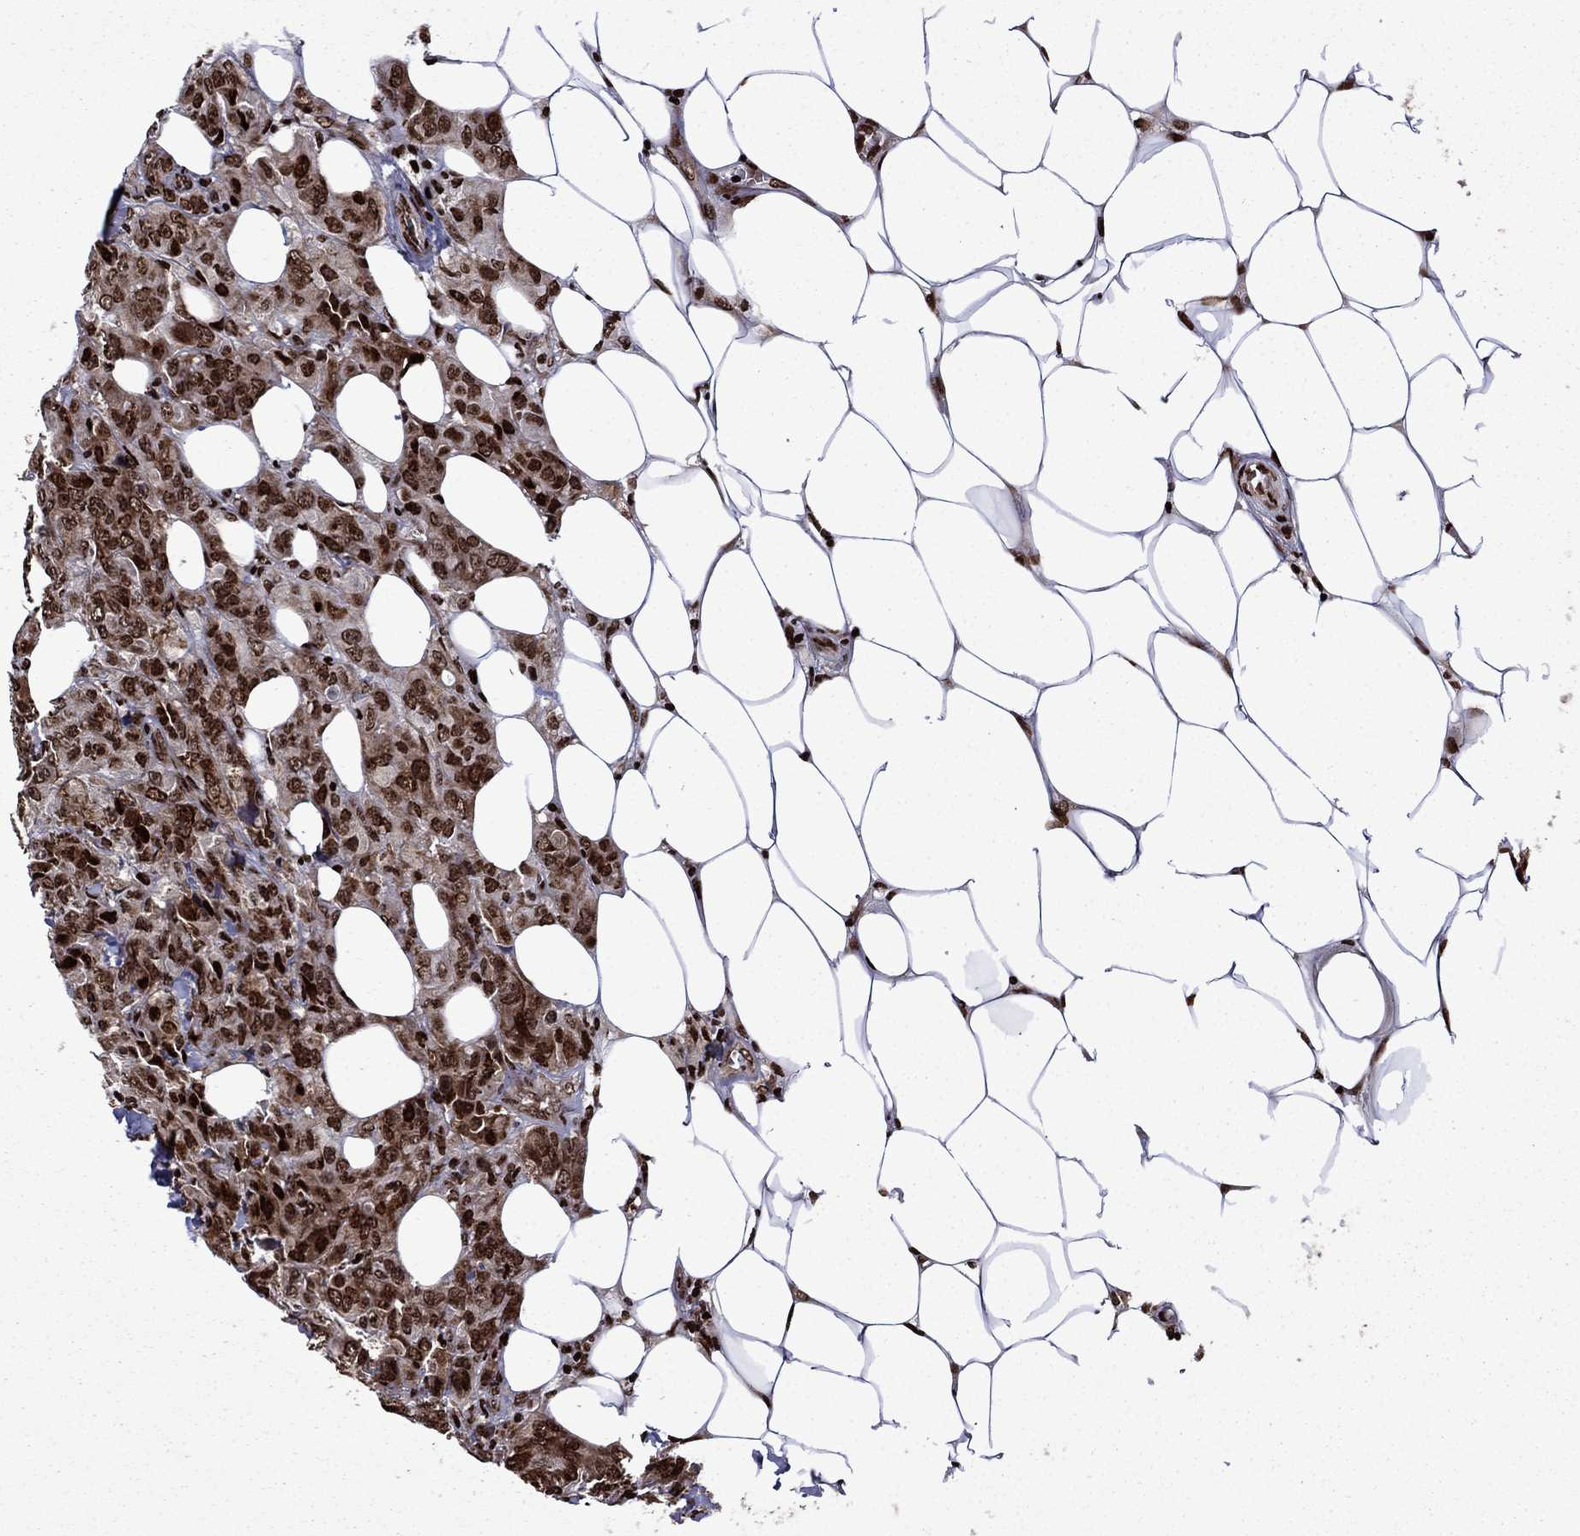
{"staining": {"intensity": "strong", "quantity": ">75%", "location": "nuclear"}, "tissue": "breast cancer", "cell_type": "Tumor cells", "image_type": "cancer", "snomed": [{"axis": "morphology", "description": "Duct carcinoma"}, {"axis": "topography", "description": "Breast"}], "caption": "This photomicrograph displays intraductal carcinoma (breast) stained with immunohistochemistry (IHC) to label a protein in brown. The nuclear of tumor cells show strong positivity for the protein. Nuclei are counter-stained blue.", "gene": "LIMK1", "patient": {"sex": "female", "age": 43}}